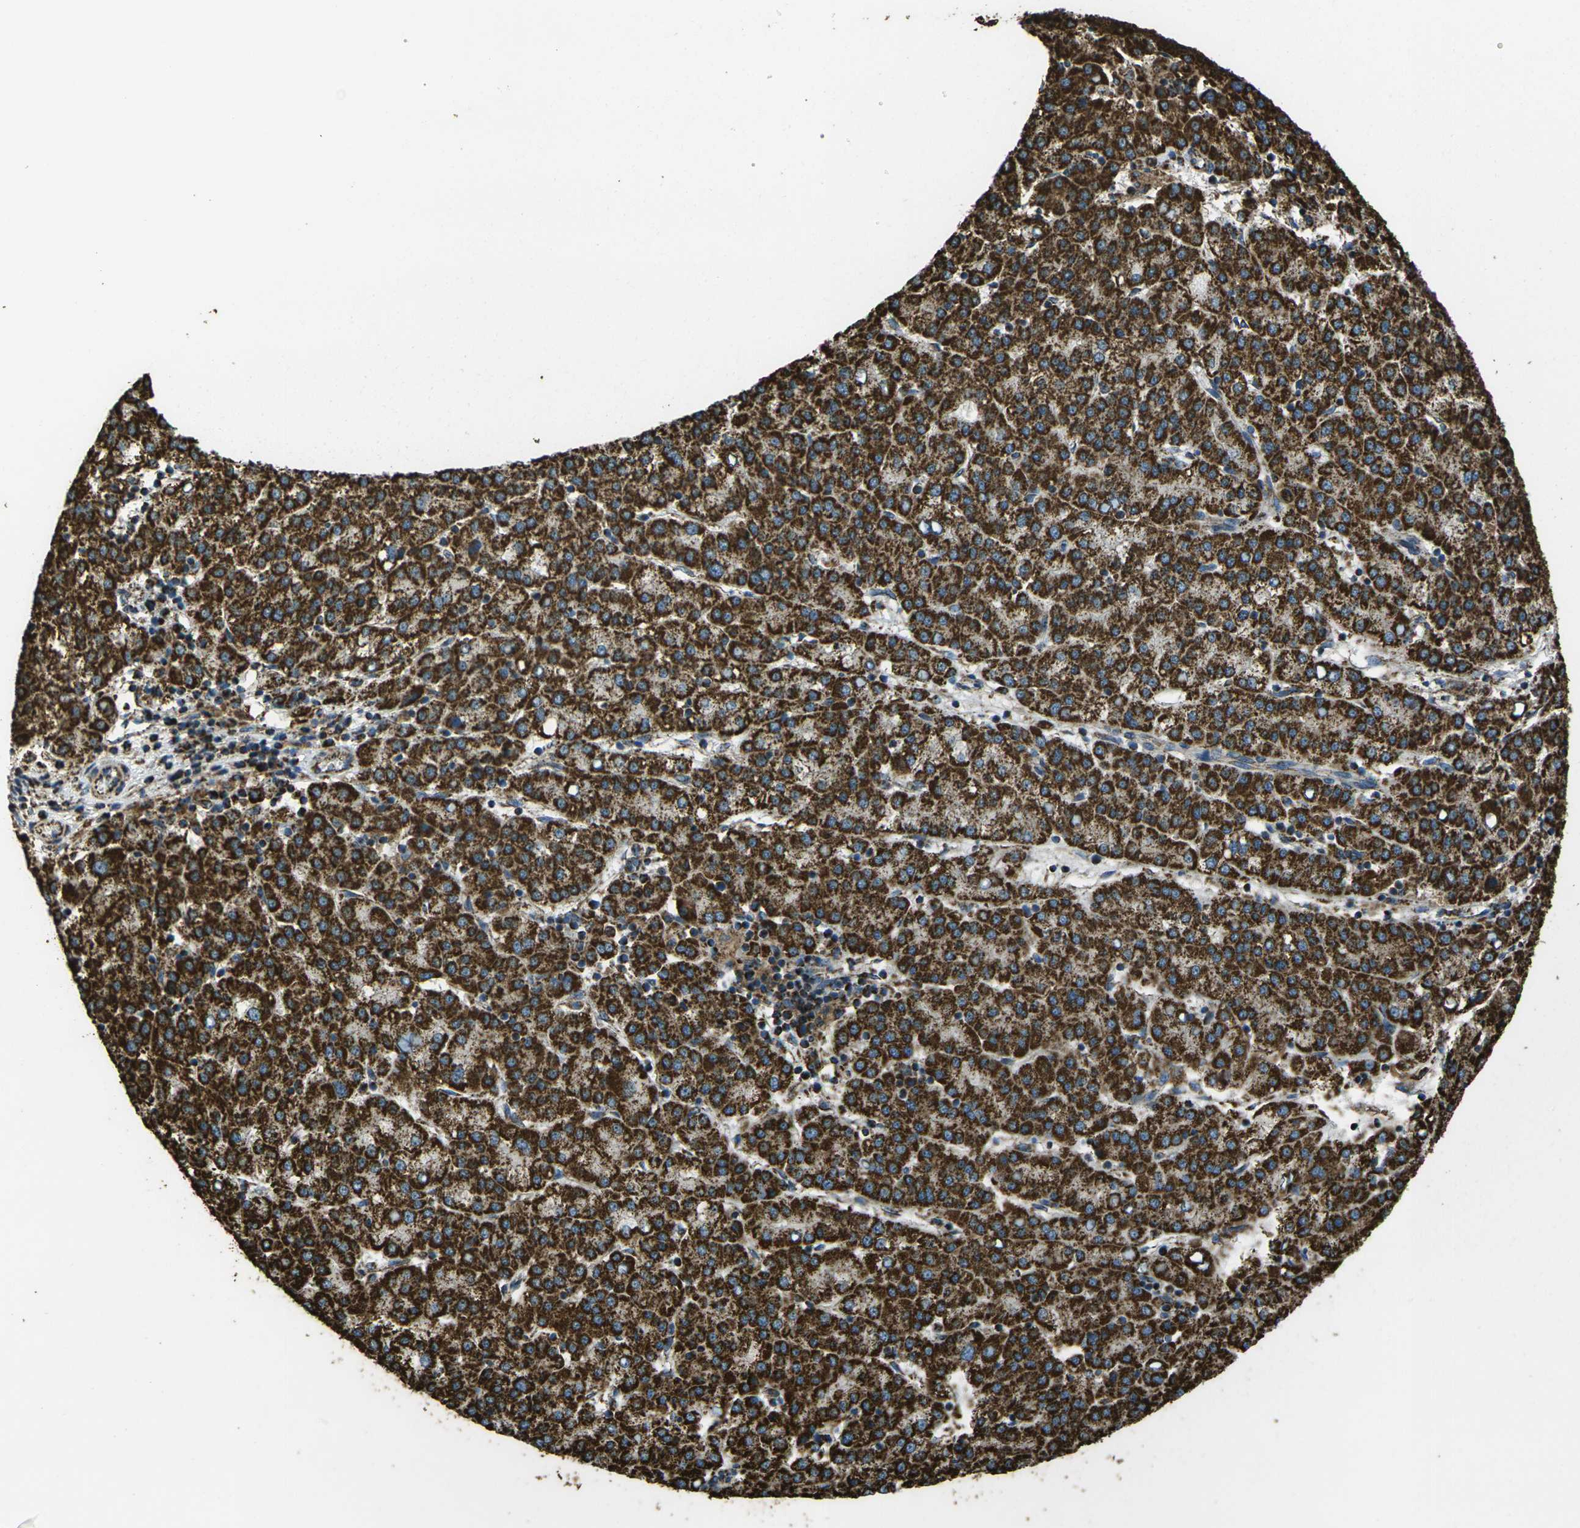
{"staining": {"intensity": "strong", "quantity": ">75%", "location": "cytoplasmic/membranous"}, "tissue": "liver cancer", "cell_type": "Tumor cells", "image_type": "cancer", "snomed": [{"axis": "morphology", "description": "Carcinoma, Hepatocellular, NOS"}, {"axis": "topography", "description": "Liver"}], "caption": "Immunohistochemical staining of liver cancer demonstrates high levels of strong cytoplasmic/membranous positivity in about >75% of tumor cells.", "gene": "KLHL5", "patient": {"sex": "female", "age": 58}}